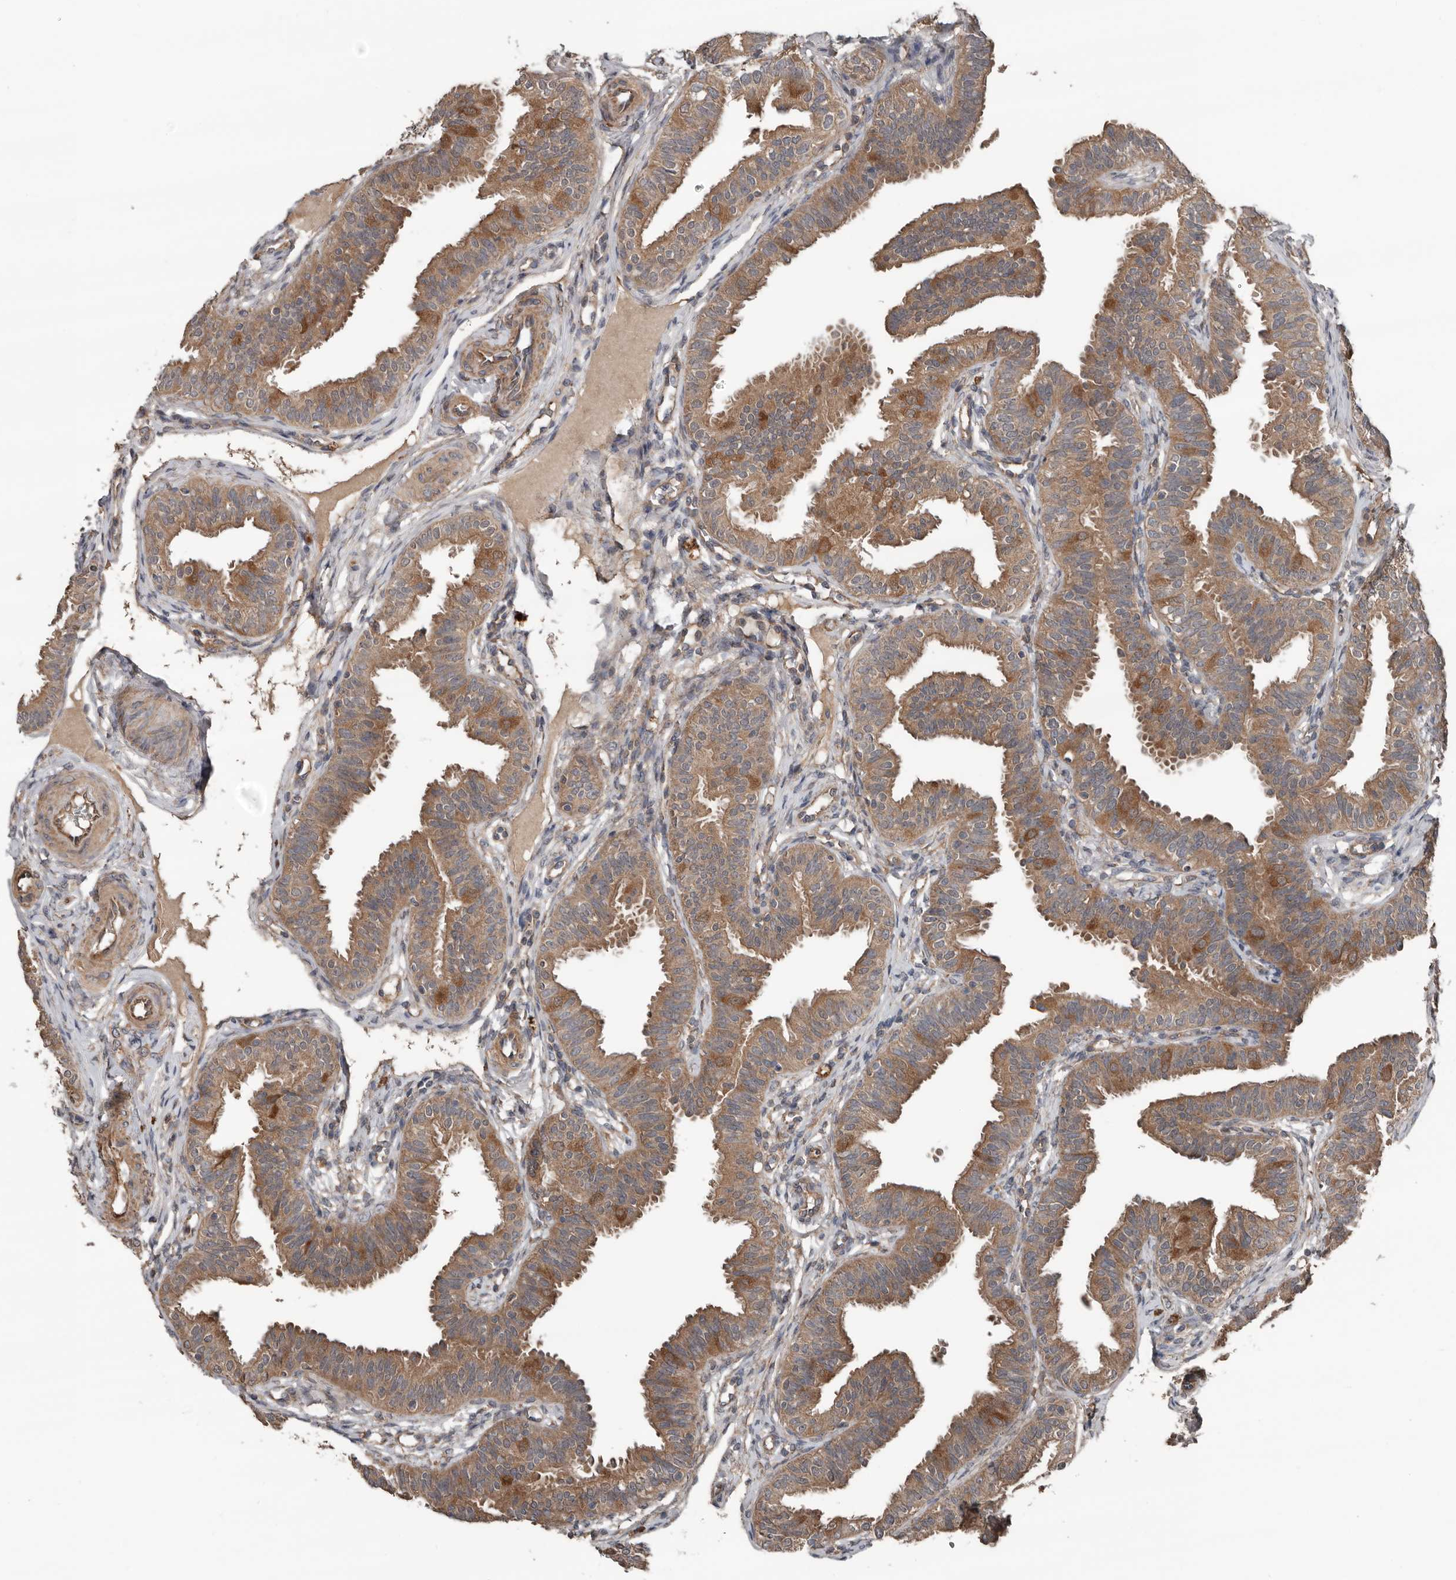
{"staining": {"intensity": "moderate", "quantity": ">75%", "location": "cytoplasmic/membranous"}, "tissue": "fallopian tube", "cell_type": "Glandular cells", "image_type": "normal", "snomed": [{"axis": "morphology", "description": "Normal tissue, NOS"}, {"axis": "topography", "description": "Fallopian tube"}], "caption": "IHC photomicrograph of unremarkable fallopian tube: human fallopian tube stained using immunohistochemistry (IHC) exhibits medium levels of moderate protein expression localized specifically in the cytoplasmic/membranous of glandular cells, appearing as a cytoplasmic/membranous brown color.", "gene": "DNAJB4", "patient": {"sex": "female", "age": 35}}